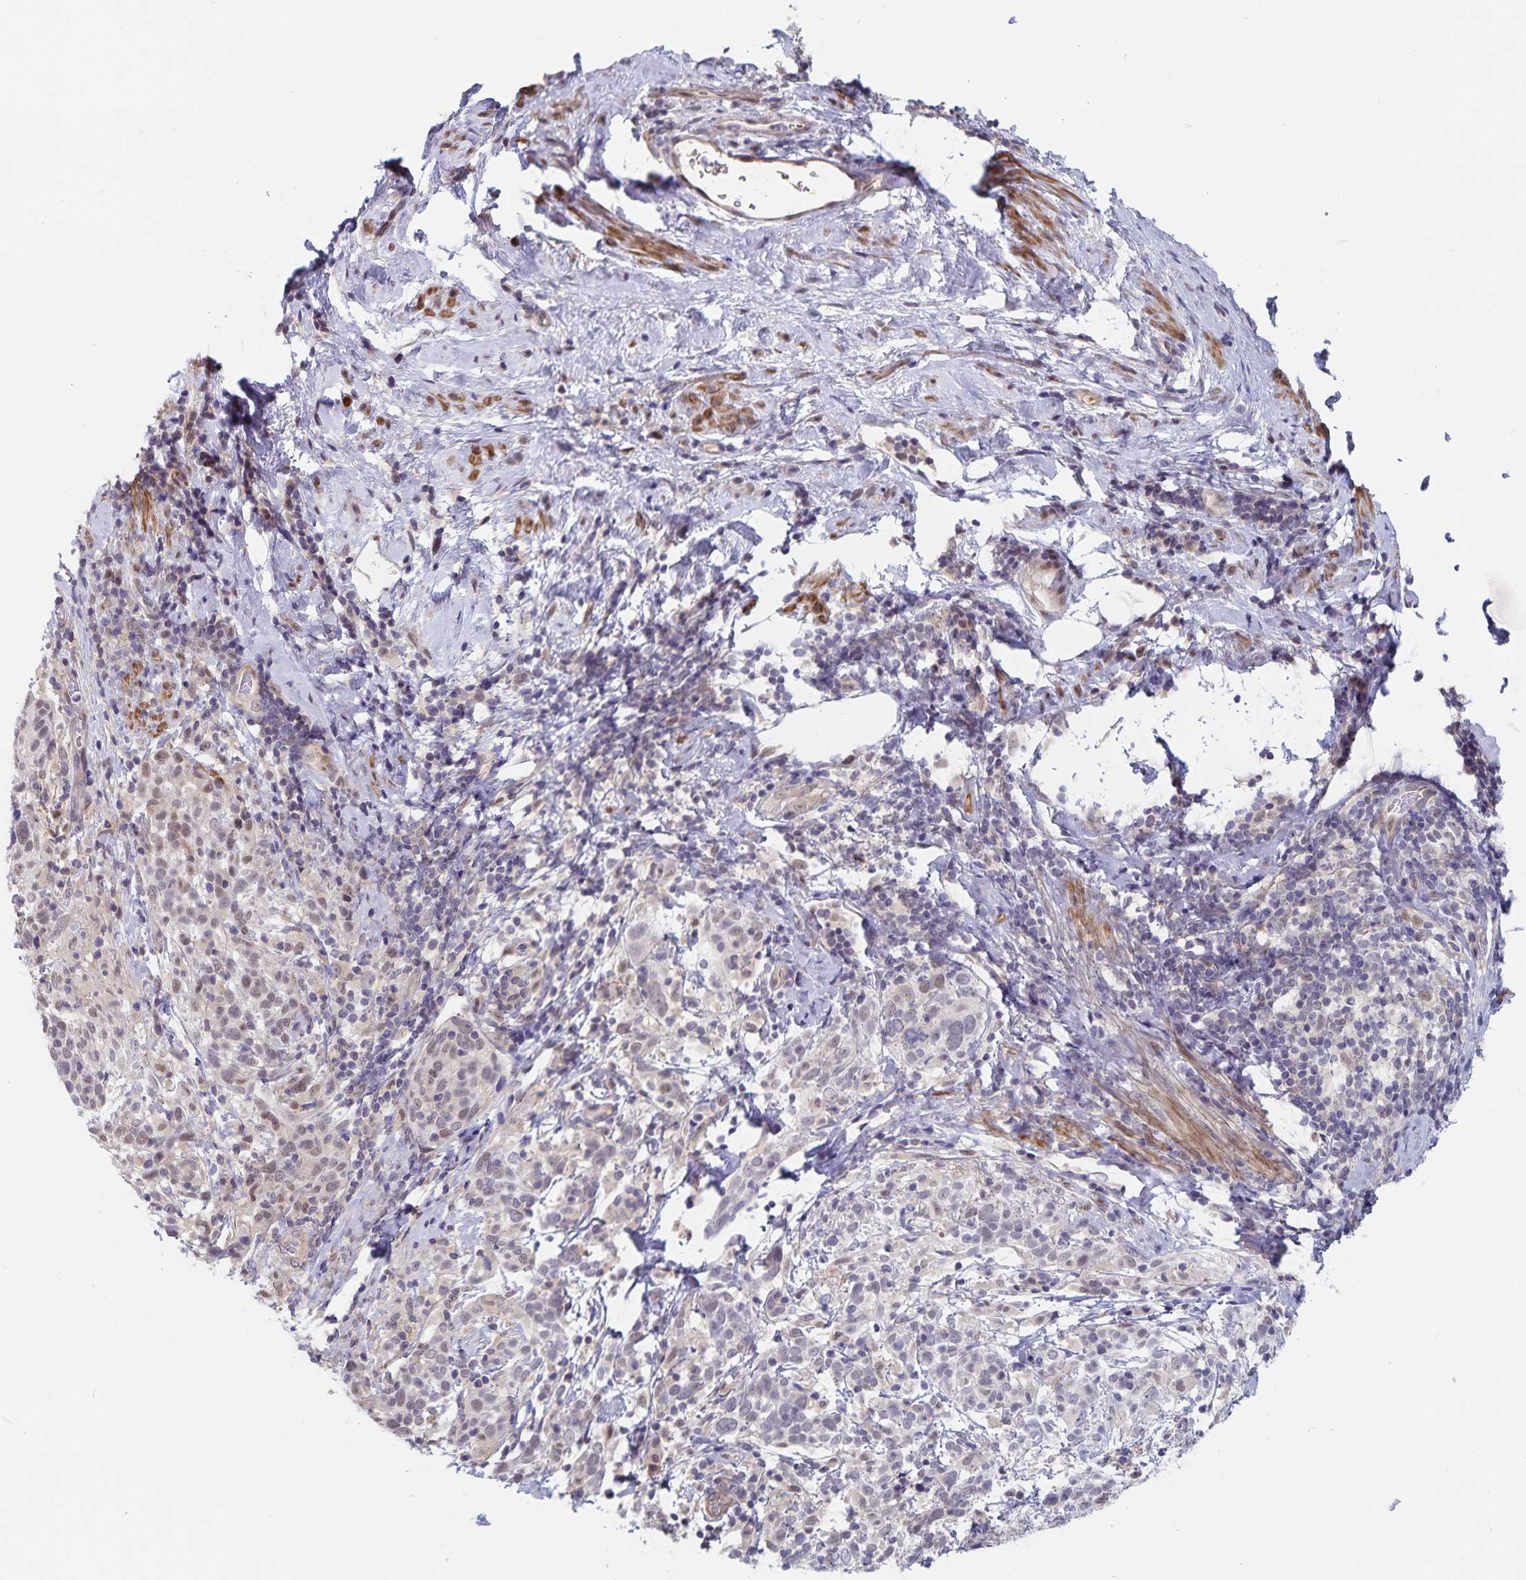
{"staining": {"intensity": "weak", "quantity": "<25%", "location": "nuclear"}, "tissue": "cervical cancer", "cell_type": "Tumor cells", "image_type": "cancer", "snomed": [{"axis": "morphology", "description": "Squamous cell carcinoma, NOS"}, {"axis": "topography", "description": "Cervix"}], "caption": "Immunohistochemistry of human squamous cell carcinoma (cervical) displays no expression in tumor cells.", "gene": "BAG6", "patient": {"sex": "female", "age": 61}}